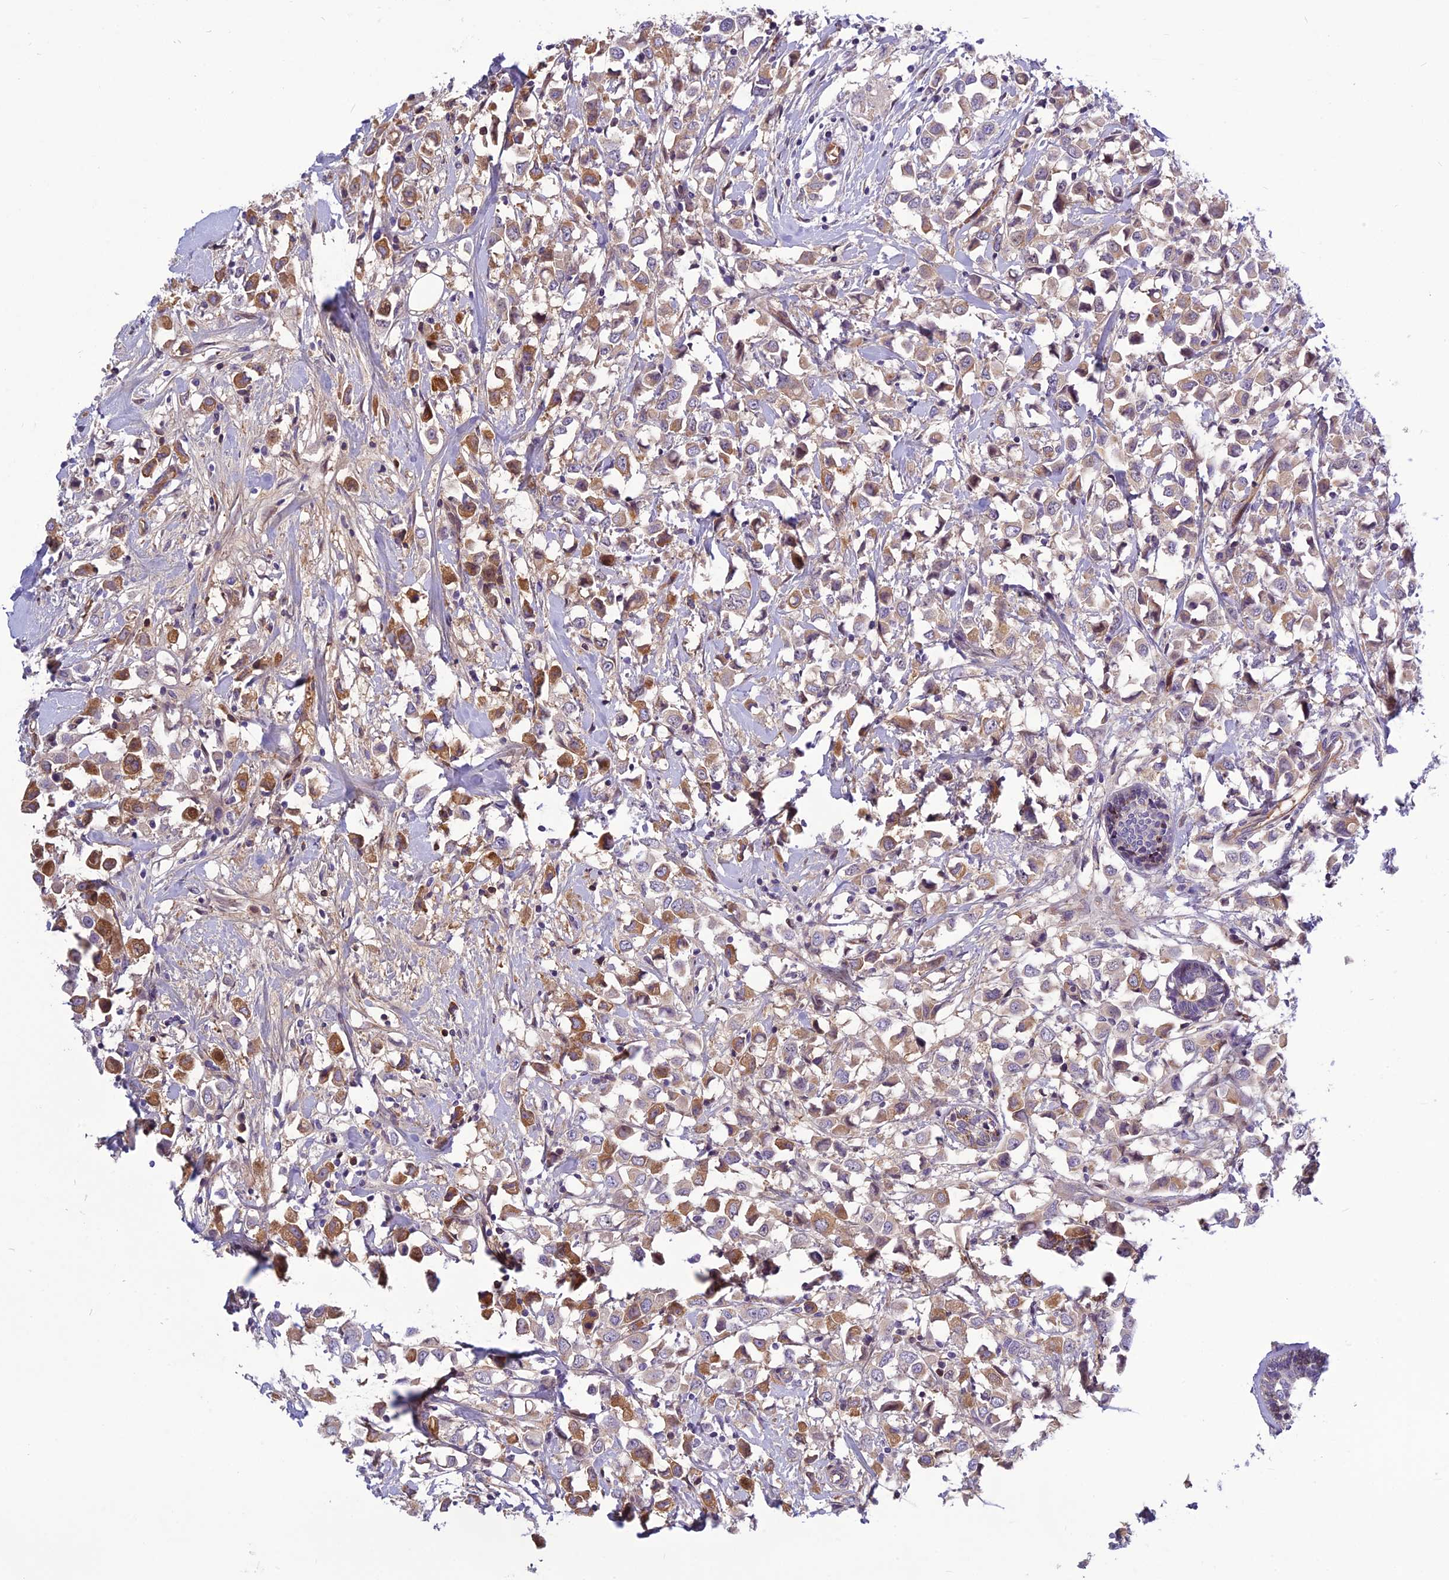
{"staining": {"intensity": "moderate", "quantity": "25%-75%", "location": "cytoplasmic/membranous"}, "tissue": "breast cancer", "cell_type": "Tumor cells", "image_type": "cancer", "snomed": [{"axis": "morphology", "description": "Duct carcinoma"}, {"axis": "topography", "description": "Breast"}], "caption": "This is an image of immunohistochemistry (IHC) staining of intraductal carcinoma (breast), which shows moderate expression in the cytoplasmic/membranous of tumor cells.", "gene": "CLEC11A", "patient": {"sex": "female", "age": 61}}